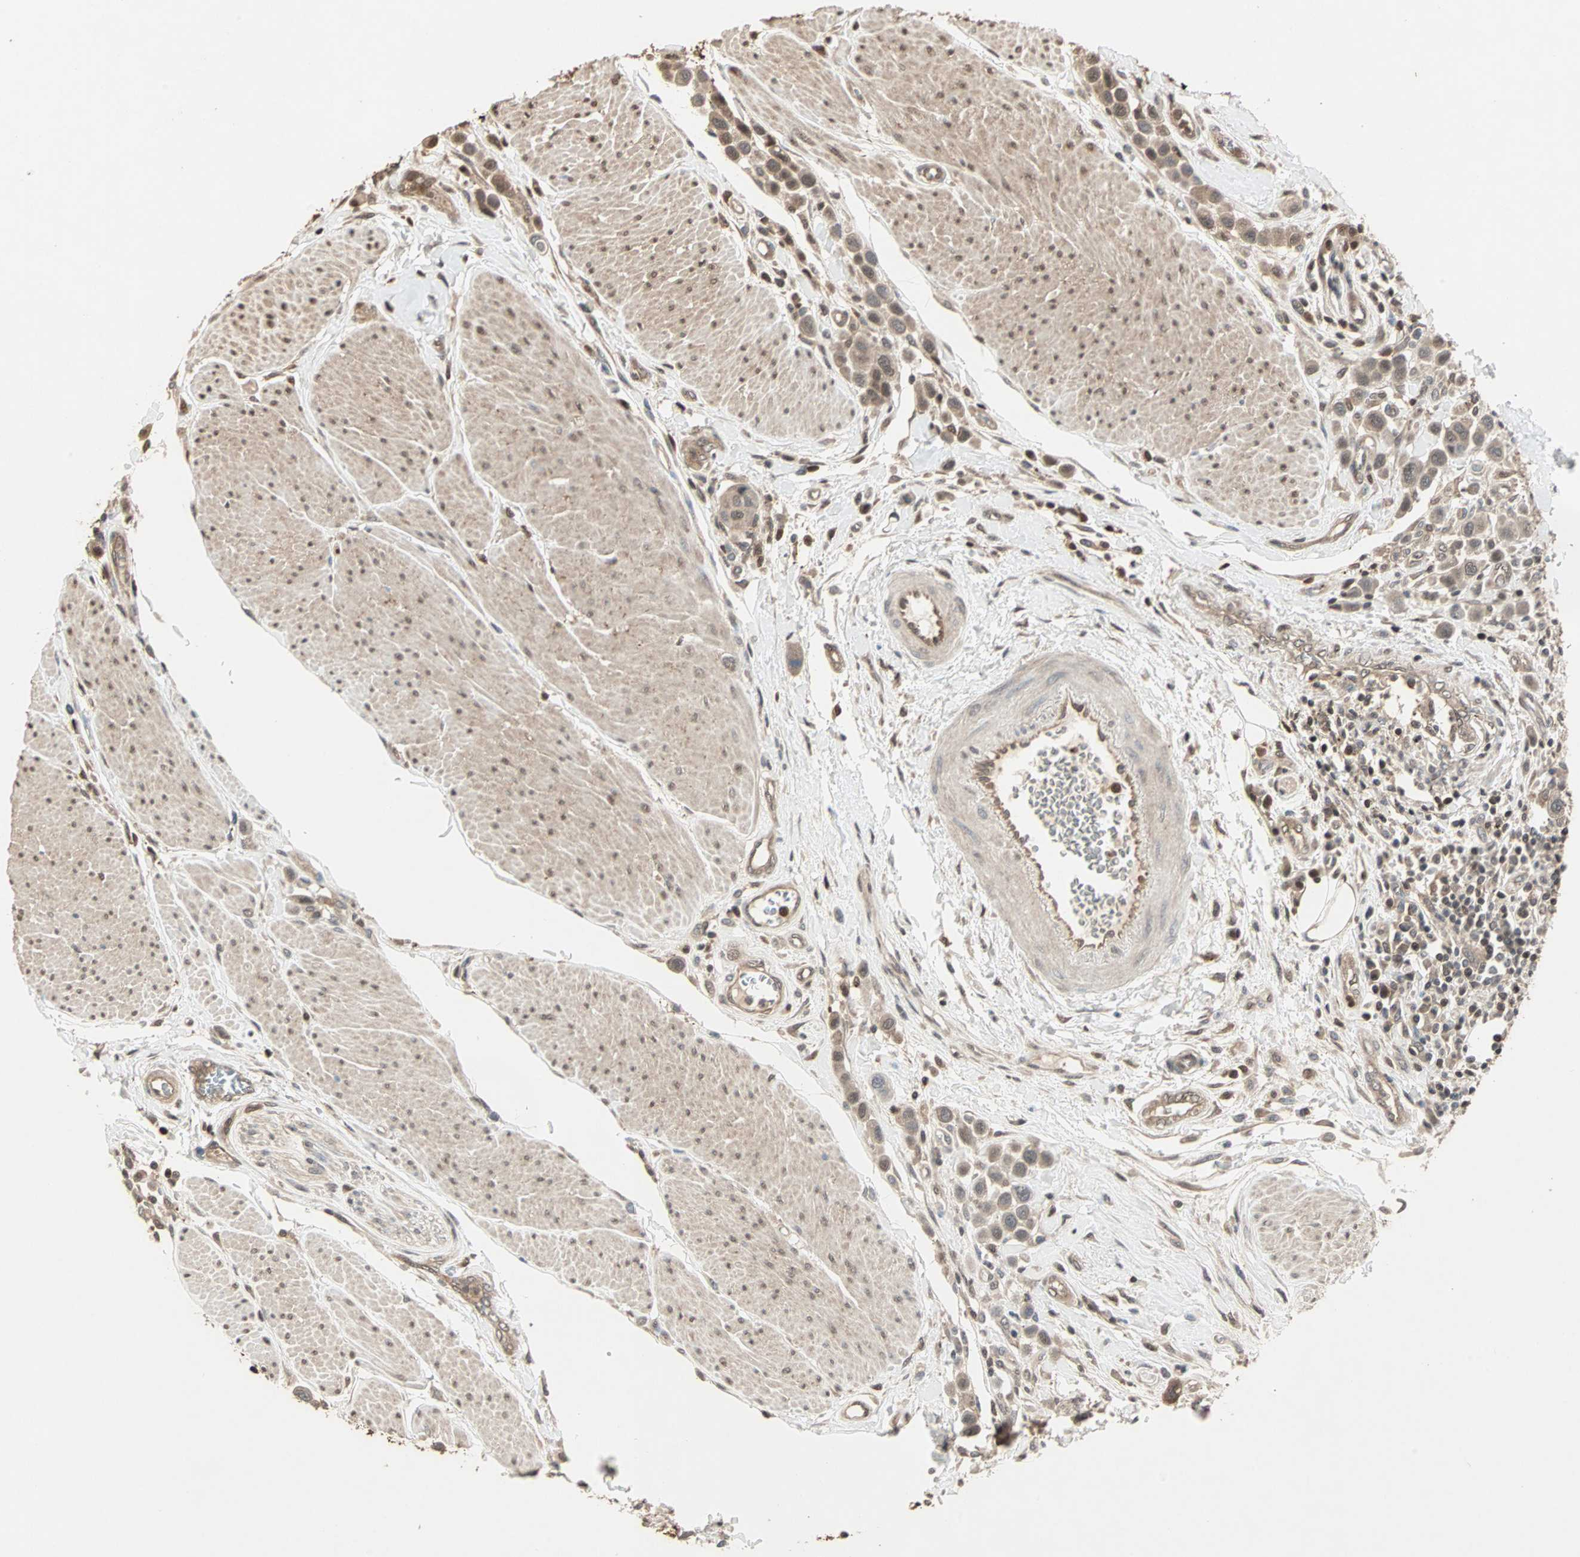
{"staining": {"intensity": "moderate", "quantity": ">75%", "location": "cytoplasmic/membranous,nuclear"}, "tissue": "urothelial cancer", "cell_type": "Tumor cells", "image_type": "cancer", "snomed": [{"axis": "morphology", "description": "Urothelial carcinoma, High grade"}, {"axis": "topography", "description": "Urinary bladder"}], "caption": "DAB (3,3'-diaminobenzidine) immunohistochemical staining of urothelial cancer displays moderate cytoplasmic/membranous and nuclear protein positivity in approximately >75% of tumor cells.", "gene": "DRG2", "patient": {"sex": "male", "age": 50}}